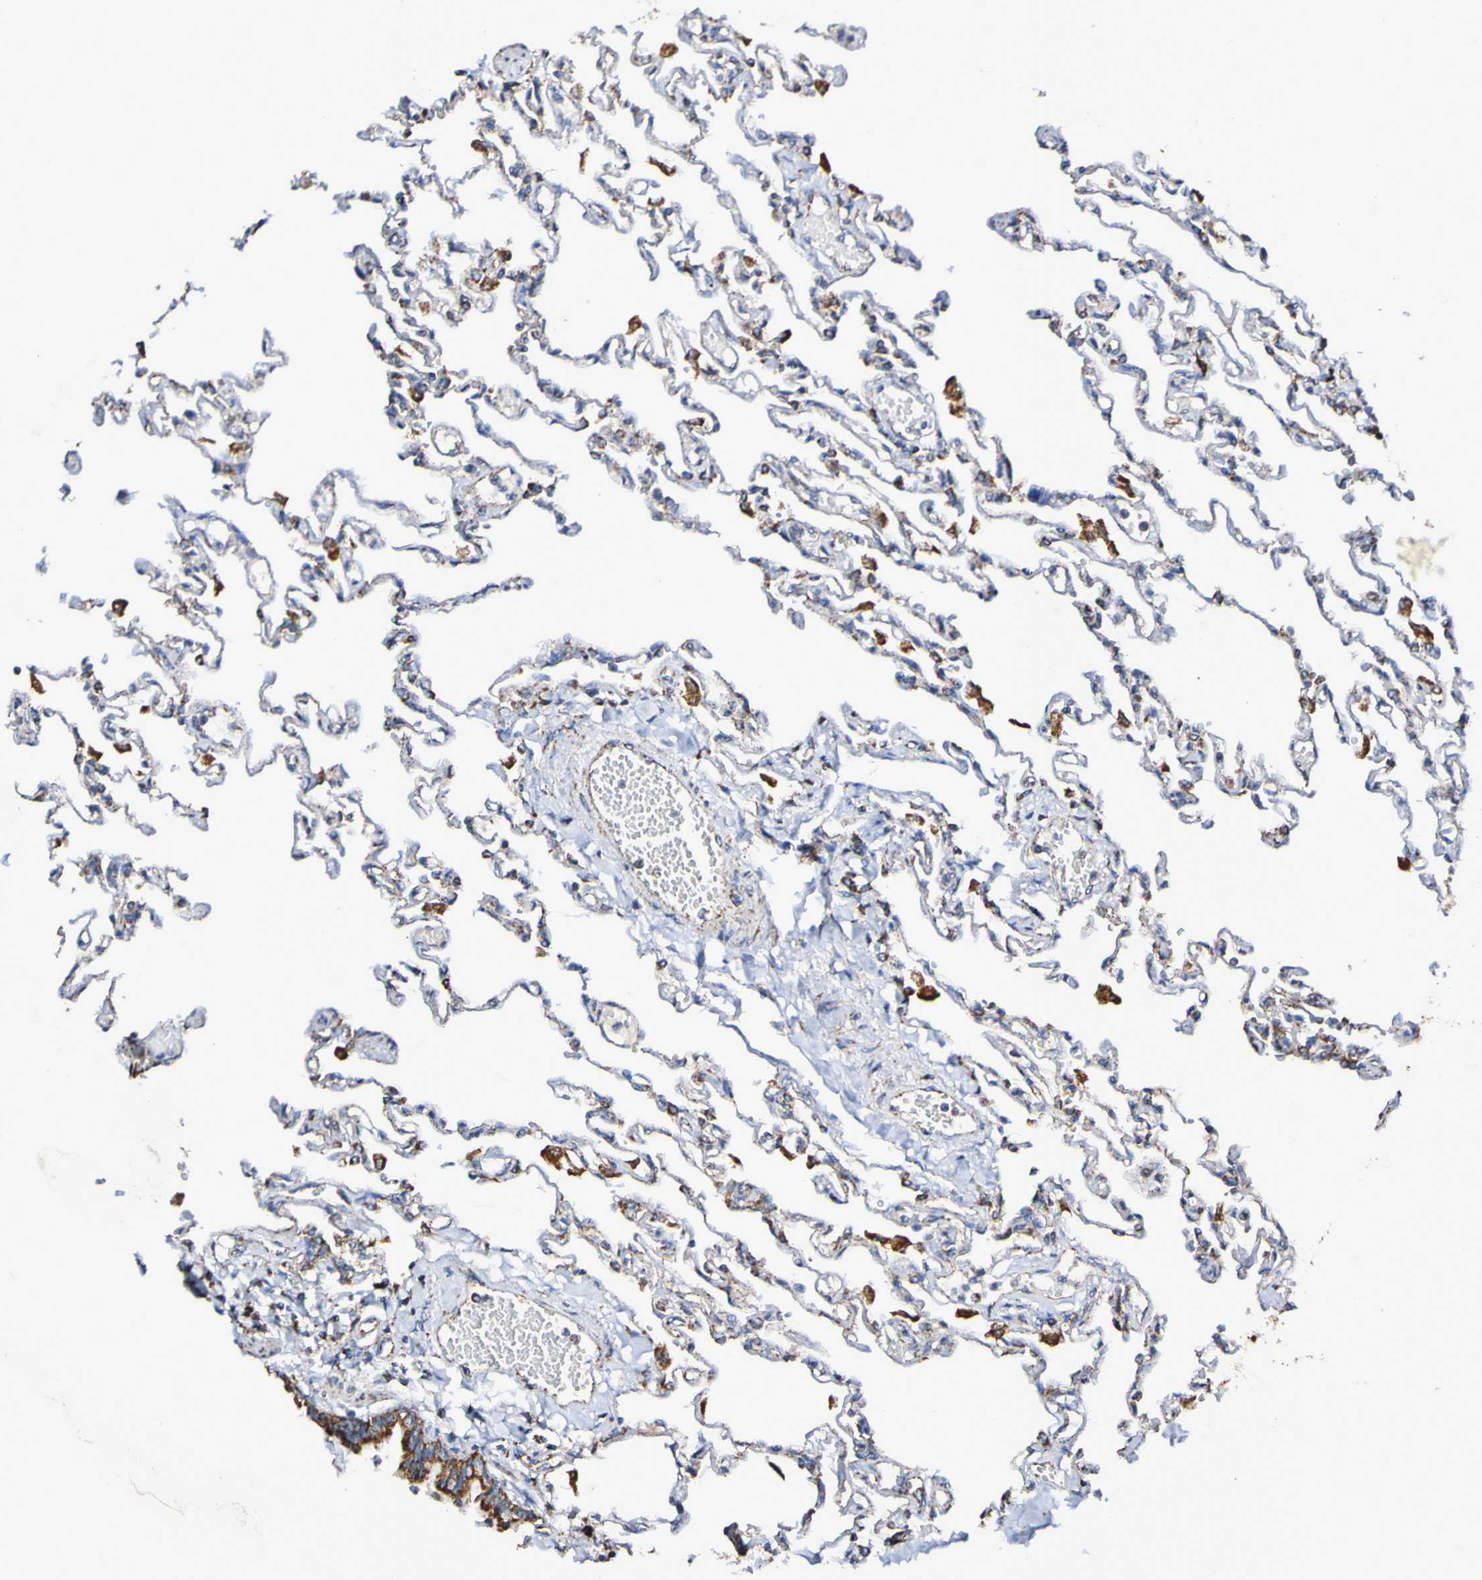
{"staining": {"intensity": "weak", "quantity": "<25%", "location": "cytoplasmic/membranous"}, "tissue": "lung", "cell_type": "Alveolar cells", "image_type": "normal", "snomed": [{"axis": "morphology", "description": "Normal tissue, NOS"}, {"axis": "topography", "description": "Lung"}], "caption": "DAB immunohistochemical staining of unremarkable lung demonstrates no significant staining in alveolar cells.", "gene": "IL18R1", "patient": {"sex": "male", "age": 21}}